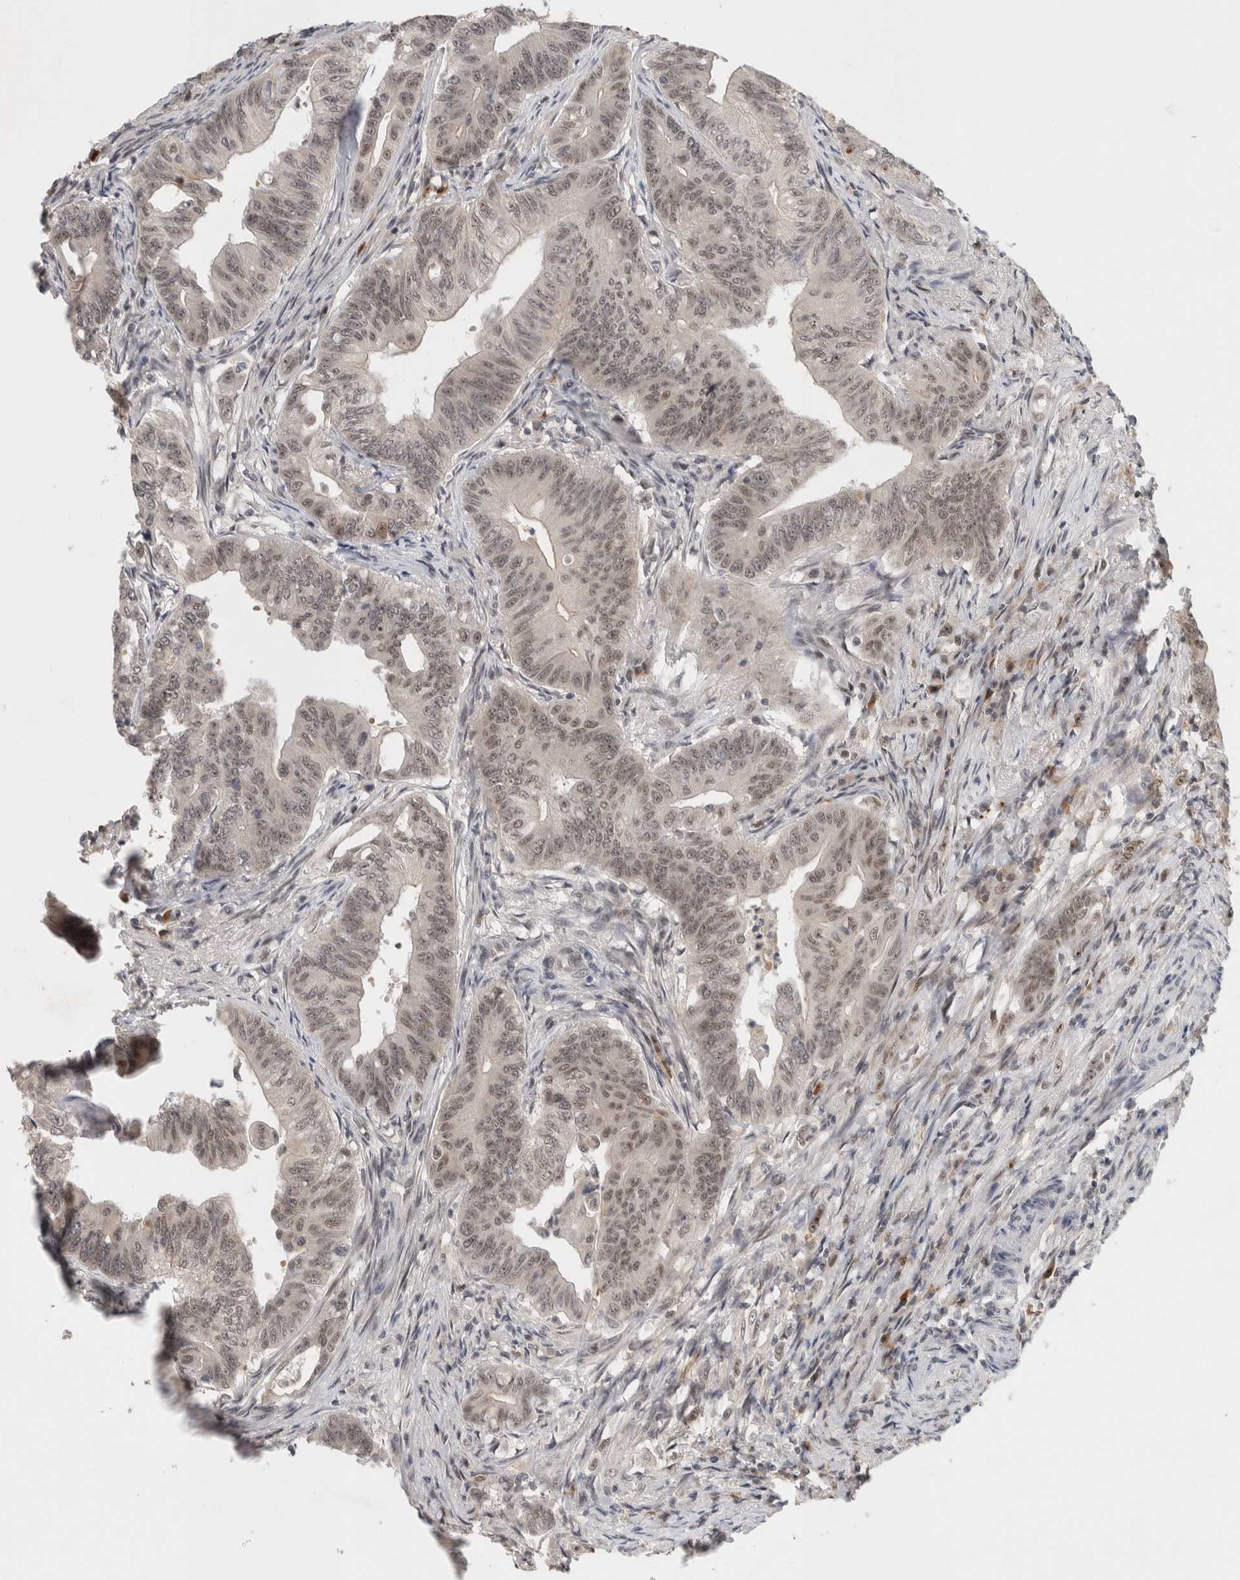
{"staining": {"intensity": "weak", "quantity": ">75%", "location": "nuclear"}, "tissue": "colorectal cancer", "cell_type": "Tumor cells", "image_type": "cancer", "snomed": [{"axis": "morphology", "description": "Adenoma, NOS"}, {"axis": "morphology", "description": "Adenocarcinoma, NOS"}, {"axis": "topography", "description": "Colon"}], "caption": "Immunohistochemistry (IHC) staining of adenocarcinoma (colorectal), which demonstrates low levels of weak nuclear positivity in approximately >75% of tumor cells indicating weak nuclear protein staining. The staining was performed using DAB (brown) for protein detection and nuclei were counterstained in hematoxylin (blue).", "gene": "HESX1", "patient": {"sex": "male", "age": 79}}